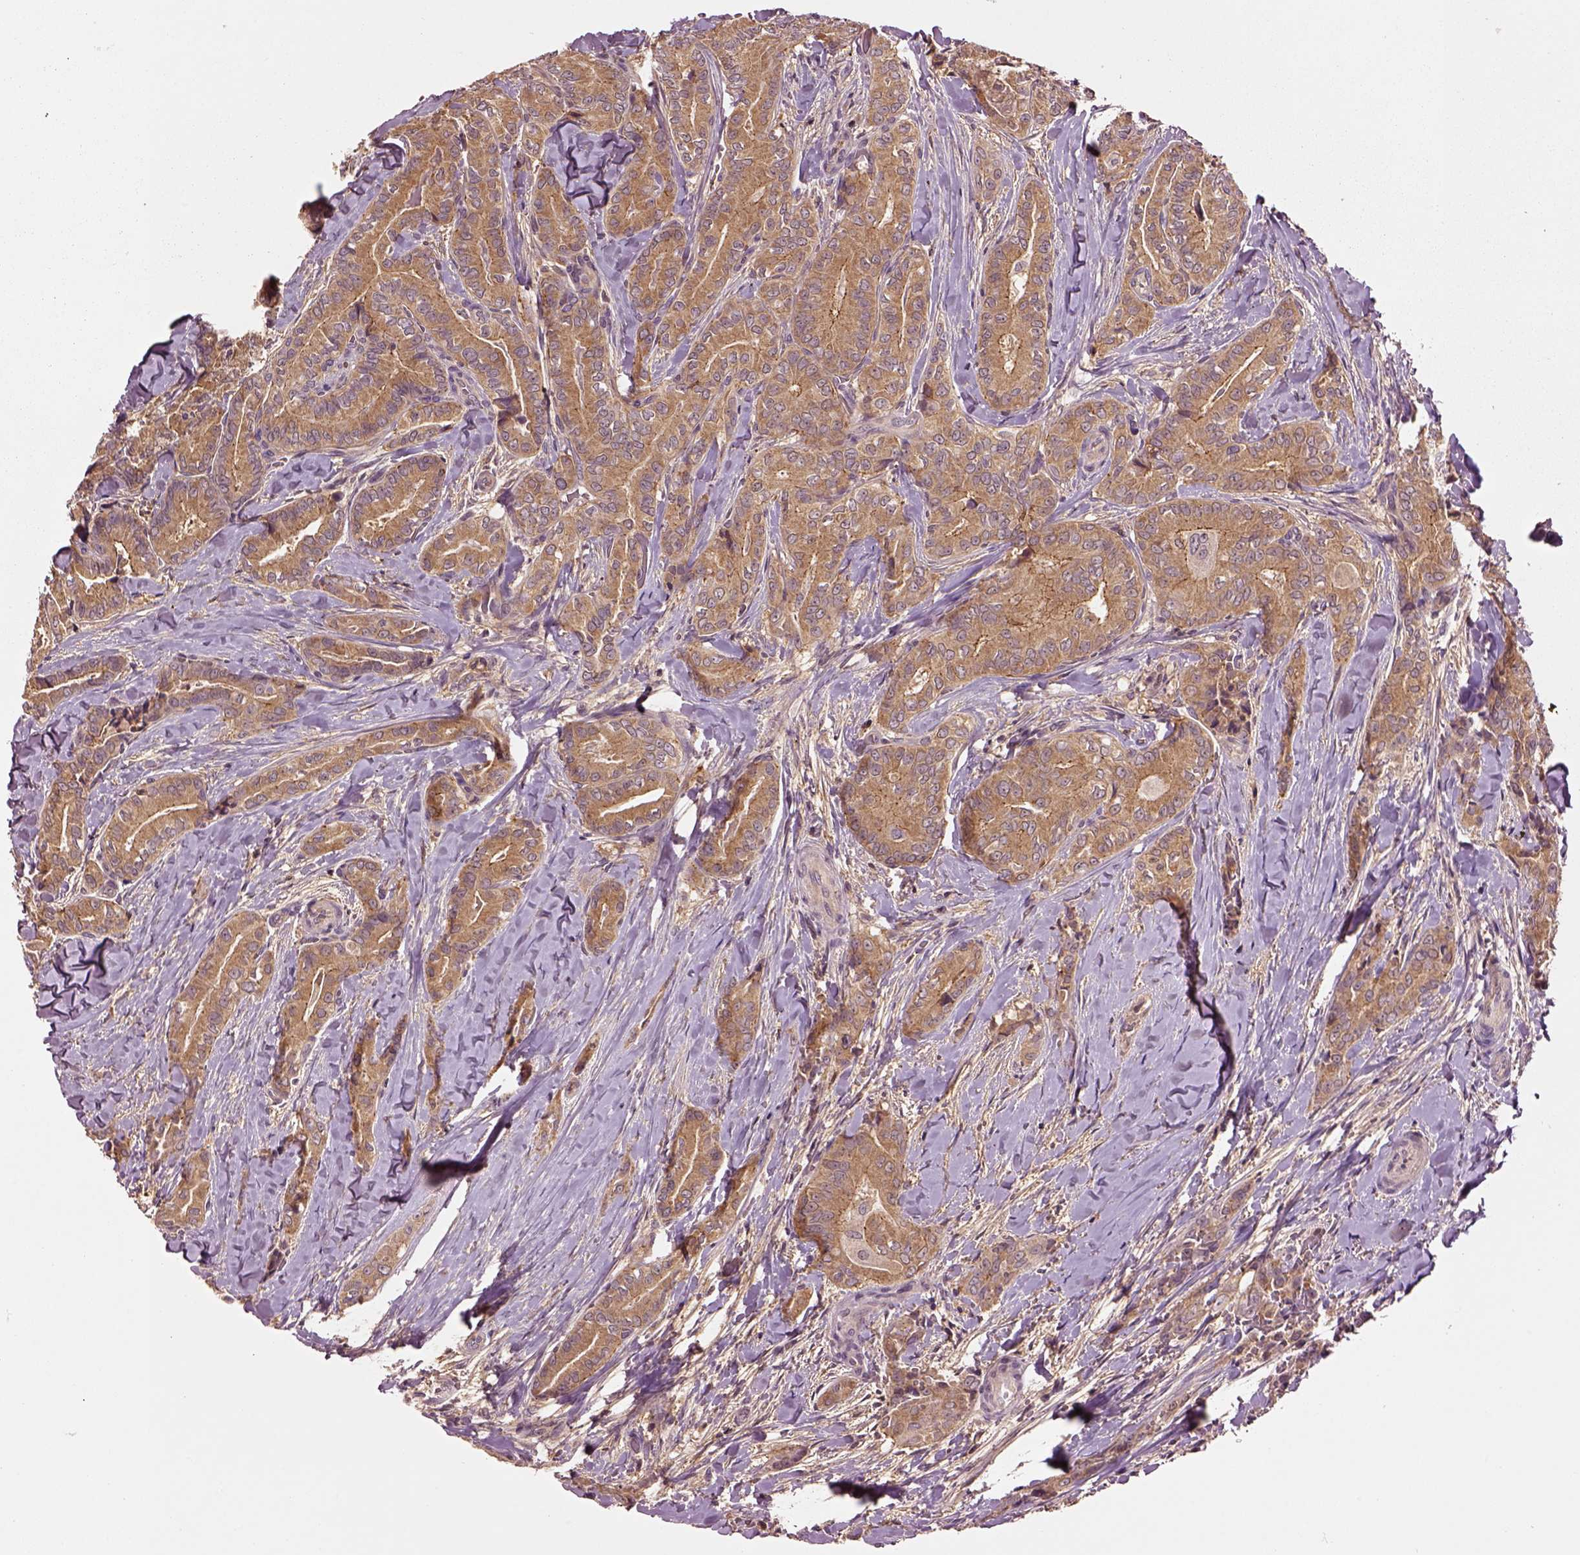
{"staining": {"intensity": "moderate", "quantity": ">75%", "location": "cytoplasmic/membranous"}, "tissue": "thyroid cancer", "cell_type": "Tumor cells", "image_type": "cancer", "snomed": [{"axis": "morphology", "description": "Papillary adenocarcinoma, NOS"}, {"axis": "topography", "description": "Thyroid gland"}], "caption": "The image reveals a brown stain indicating the presence of a protein in the cytoplasmic/membranous of tumor cells in thyroid cancer (papillary adenocarcinoma). (Stains: DAB (3,3'-diaminobenzidine) in brown, nuclei in blue, Microscopy: brightfield microscopy at high magnification).", "gene": "MTHFS", "patient": {"sex": "male", "age": 61}}